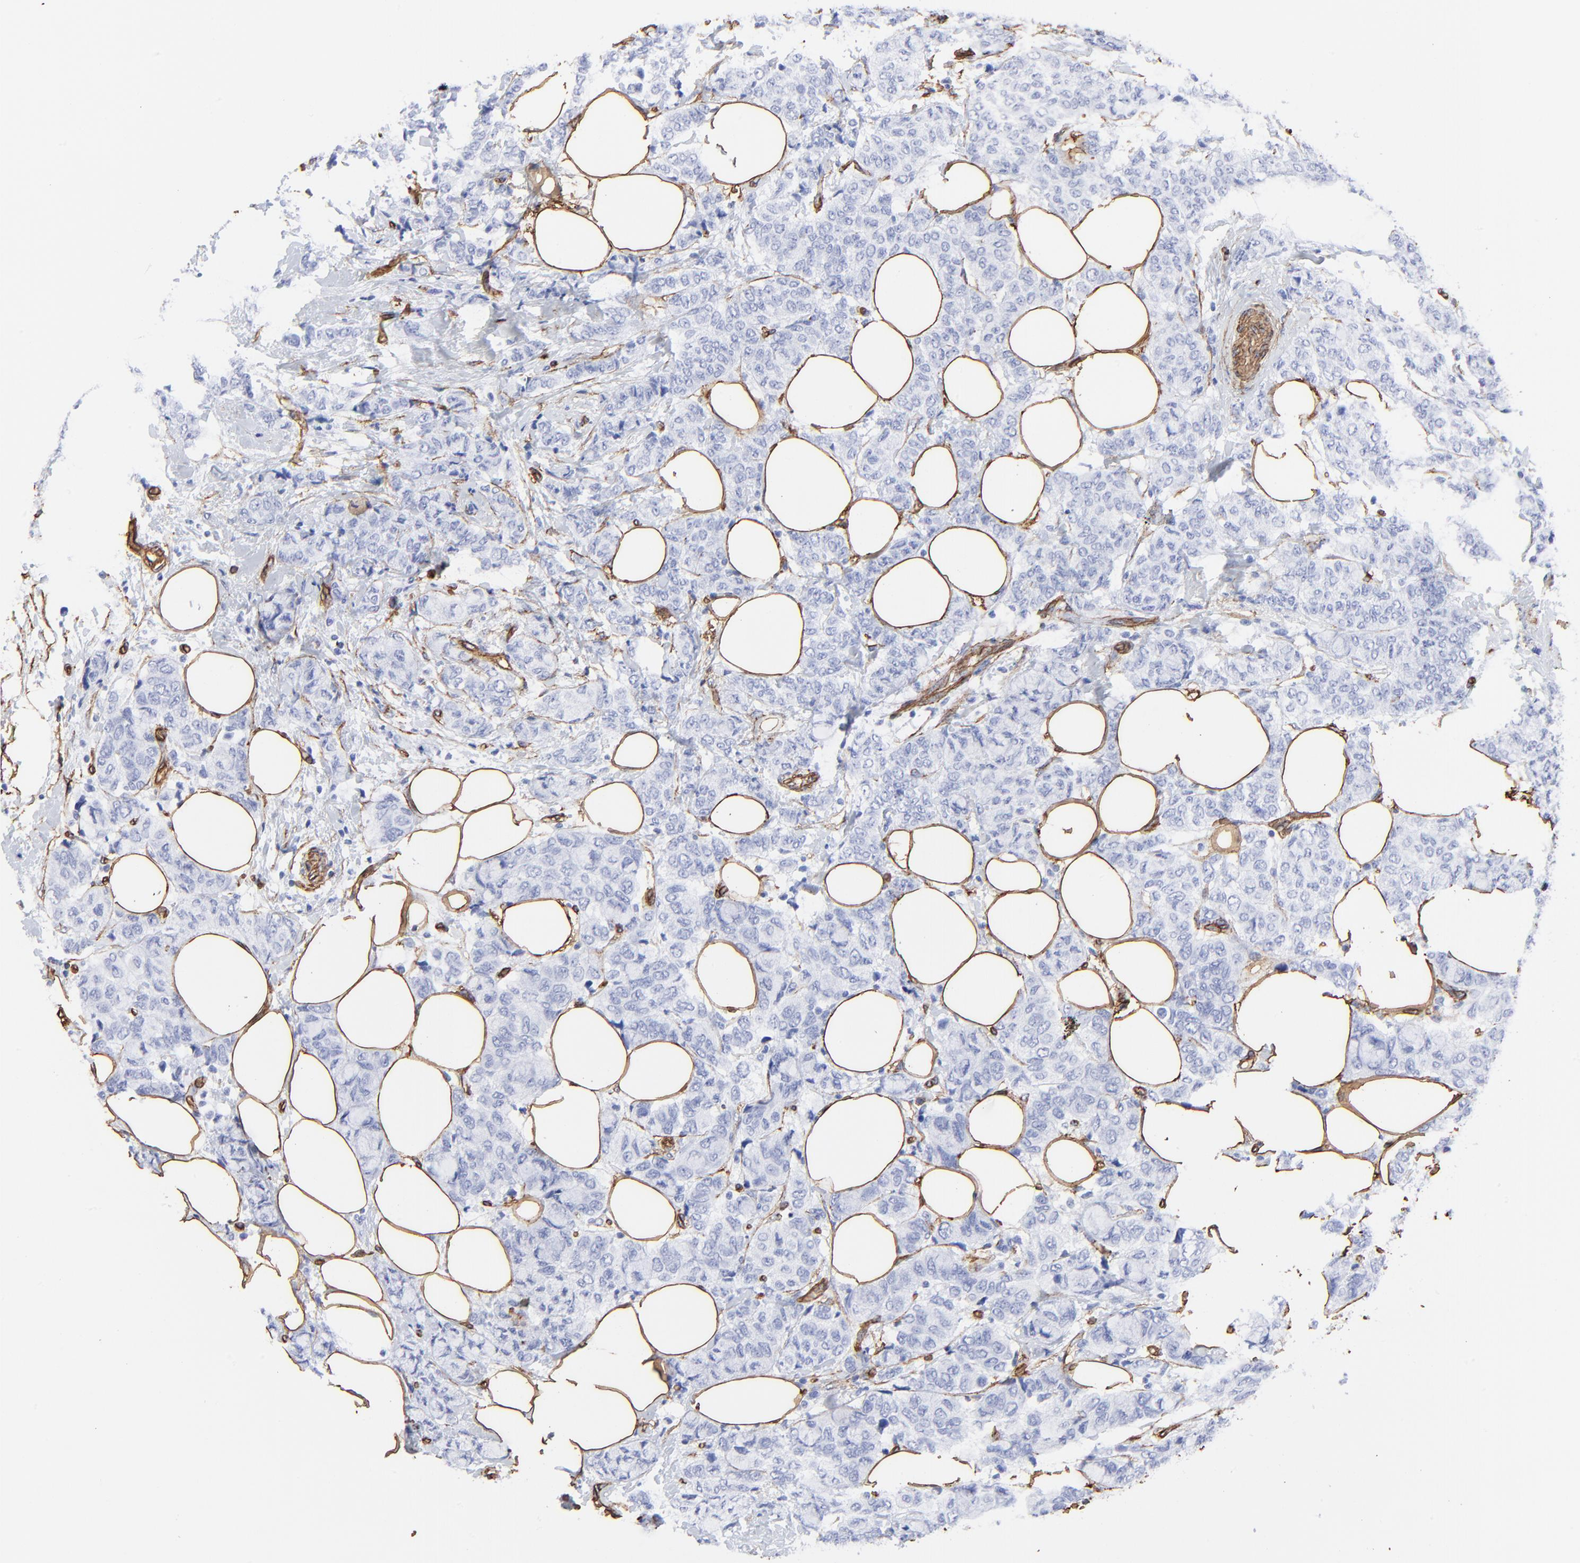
{"staining": {"intensity": "negative", "quantity": "none", "location": "none"}, "tissue": "breast cancer", "cell_type": "Tumor cells", "image_type": "cancer", "snomed": [{"axis": "morphology", "description": "Lobular carcinoma"}, {"axis": "topography", "description": "Breast"}], "caption": "Tumor cells are negative for protein expression in human breast lobular carcinoma.", "gene": "CAV1", "patient": {"sex": "female", "age": 60}}